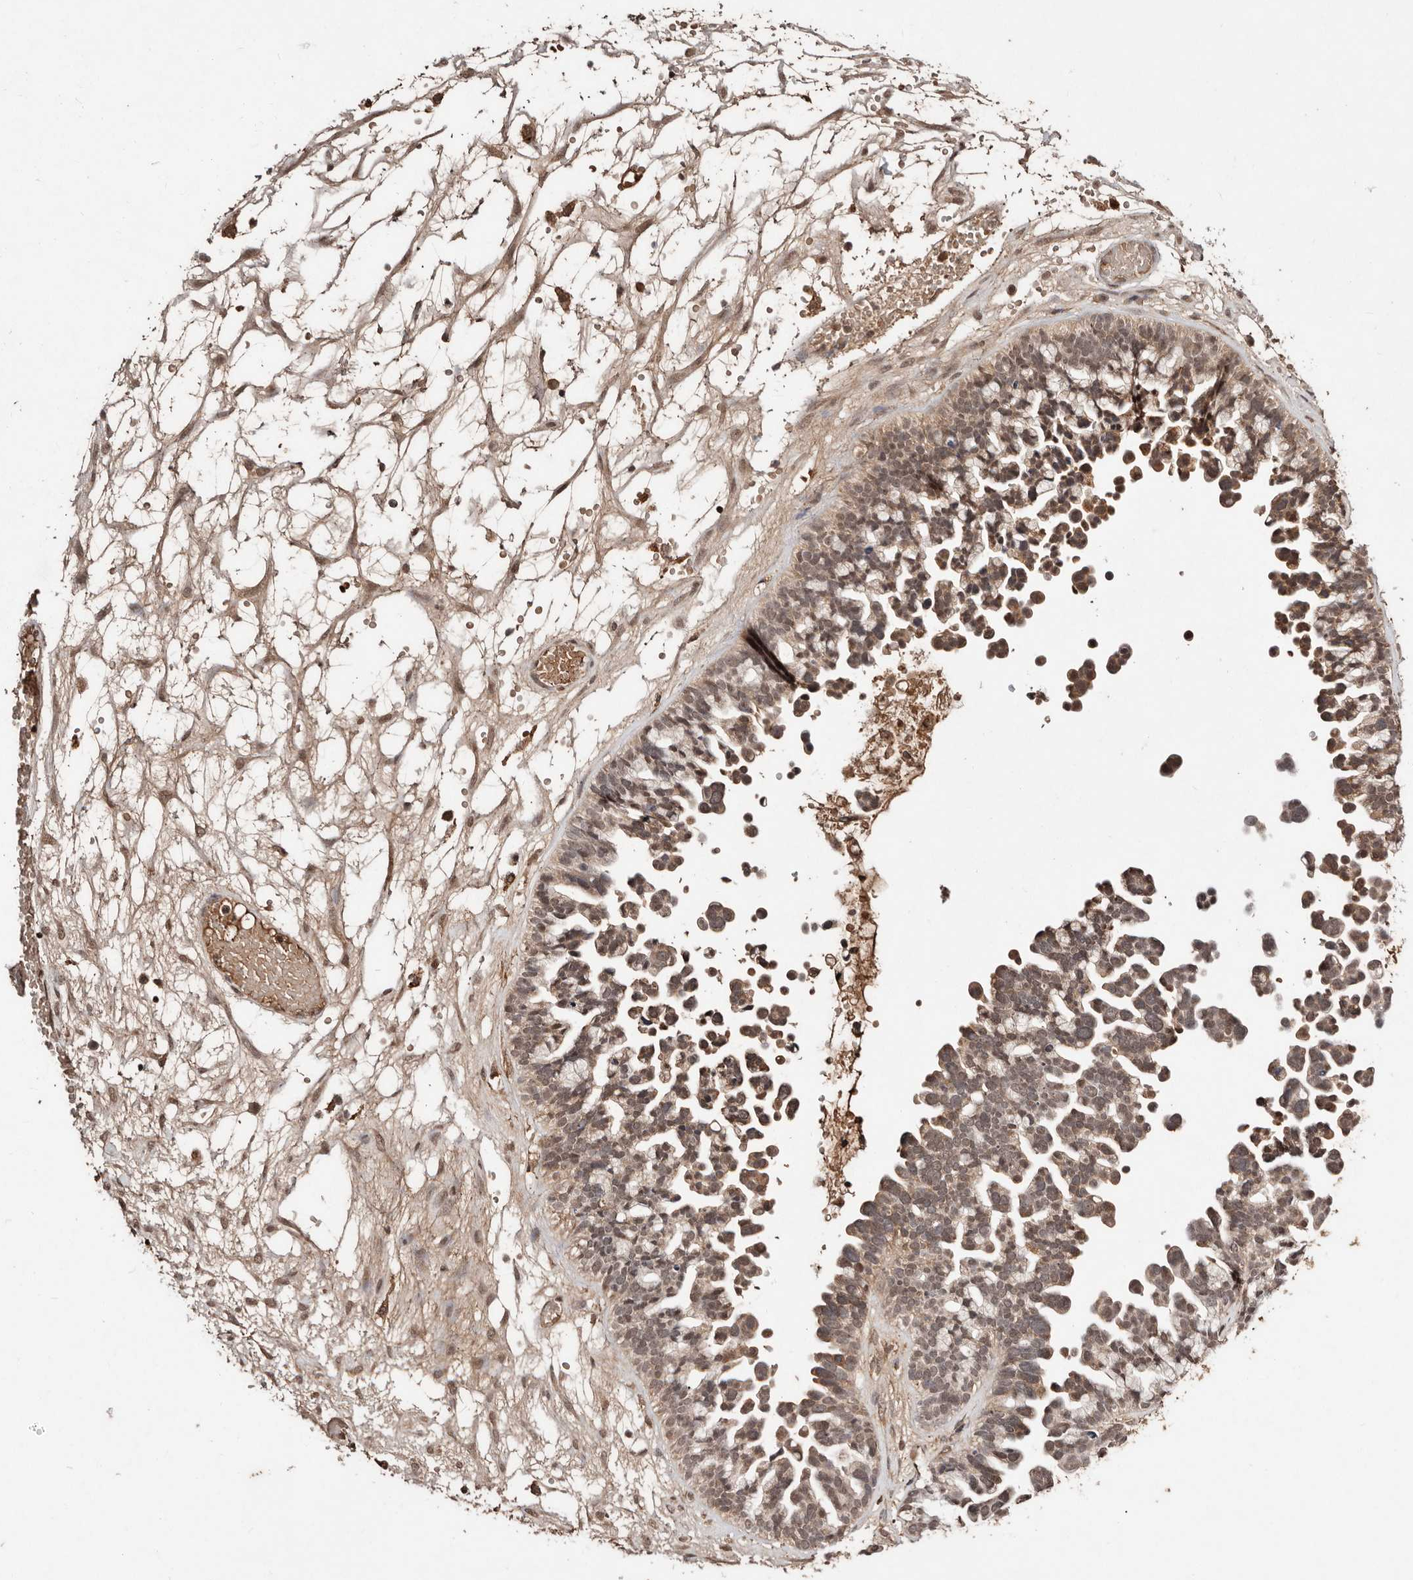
{"staining": {"intensity": "moderate", "quantity": ">75%", "location": "cytoplasmic/membranous,nuclear"}, "tissue": "ovarian cancer", "cell_type": "Tumor cells", "image_type": "cancer", "snomed": [{"axis": "morphology", "description": "Cystadenocarcinoma, serous, NOS"}, {"axis": "topography", "description": "Ovary"}], "caption": "Ovarian serous cystadenocarcinoma was stained to show a protein in brown. There is medium levels of moderate cytoplasmic/membranous and nuclear staining in about >75% of tumor cells.", "gene": "BICRAL", "patient": {"sex": "female", "age": 56}}